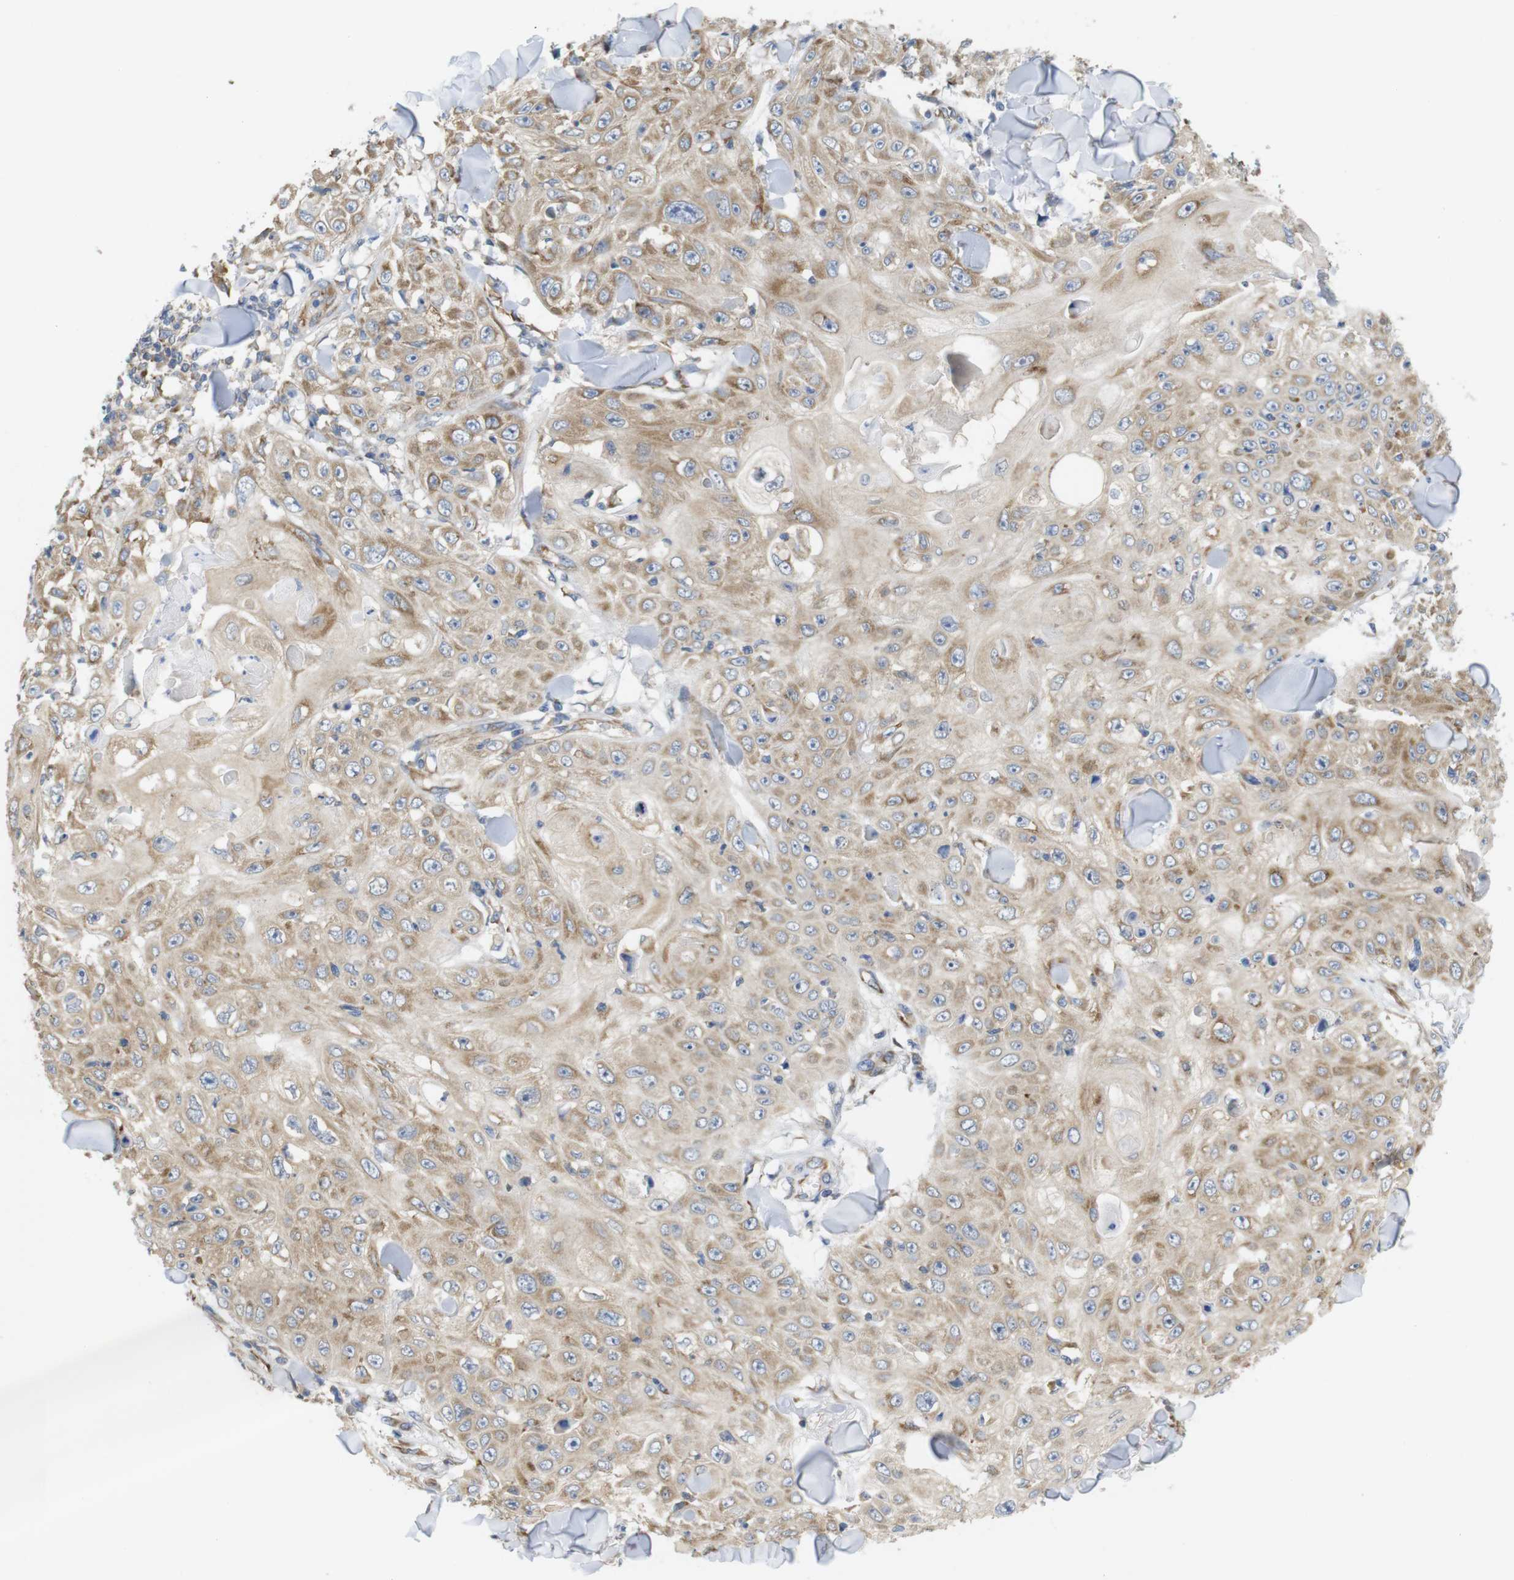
{"staining": {"intensity": "moderate", "quantity": ">75%", "location": "cytoplasmic/membranous"}, "tissue": "skin cancer", "cell_type": "Tumor cells", "image_type": "cancer", "snomed": [{"axis": "morphology", "description": "Squamous cell carcinoma, NOS"}, {"axis": "topography", "description": "Skin"}], "caption": "Approximately >75% of tumor cells in human skin squamous cell carcinoma reveal moderate cytoplasmic/membranous protein positivity as visualized by brown immunohistochemical staining.", "gene": "PCNX2", "patient": {"sex": "male", "age": 86}}